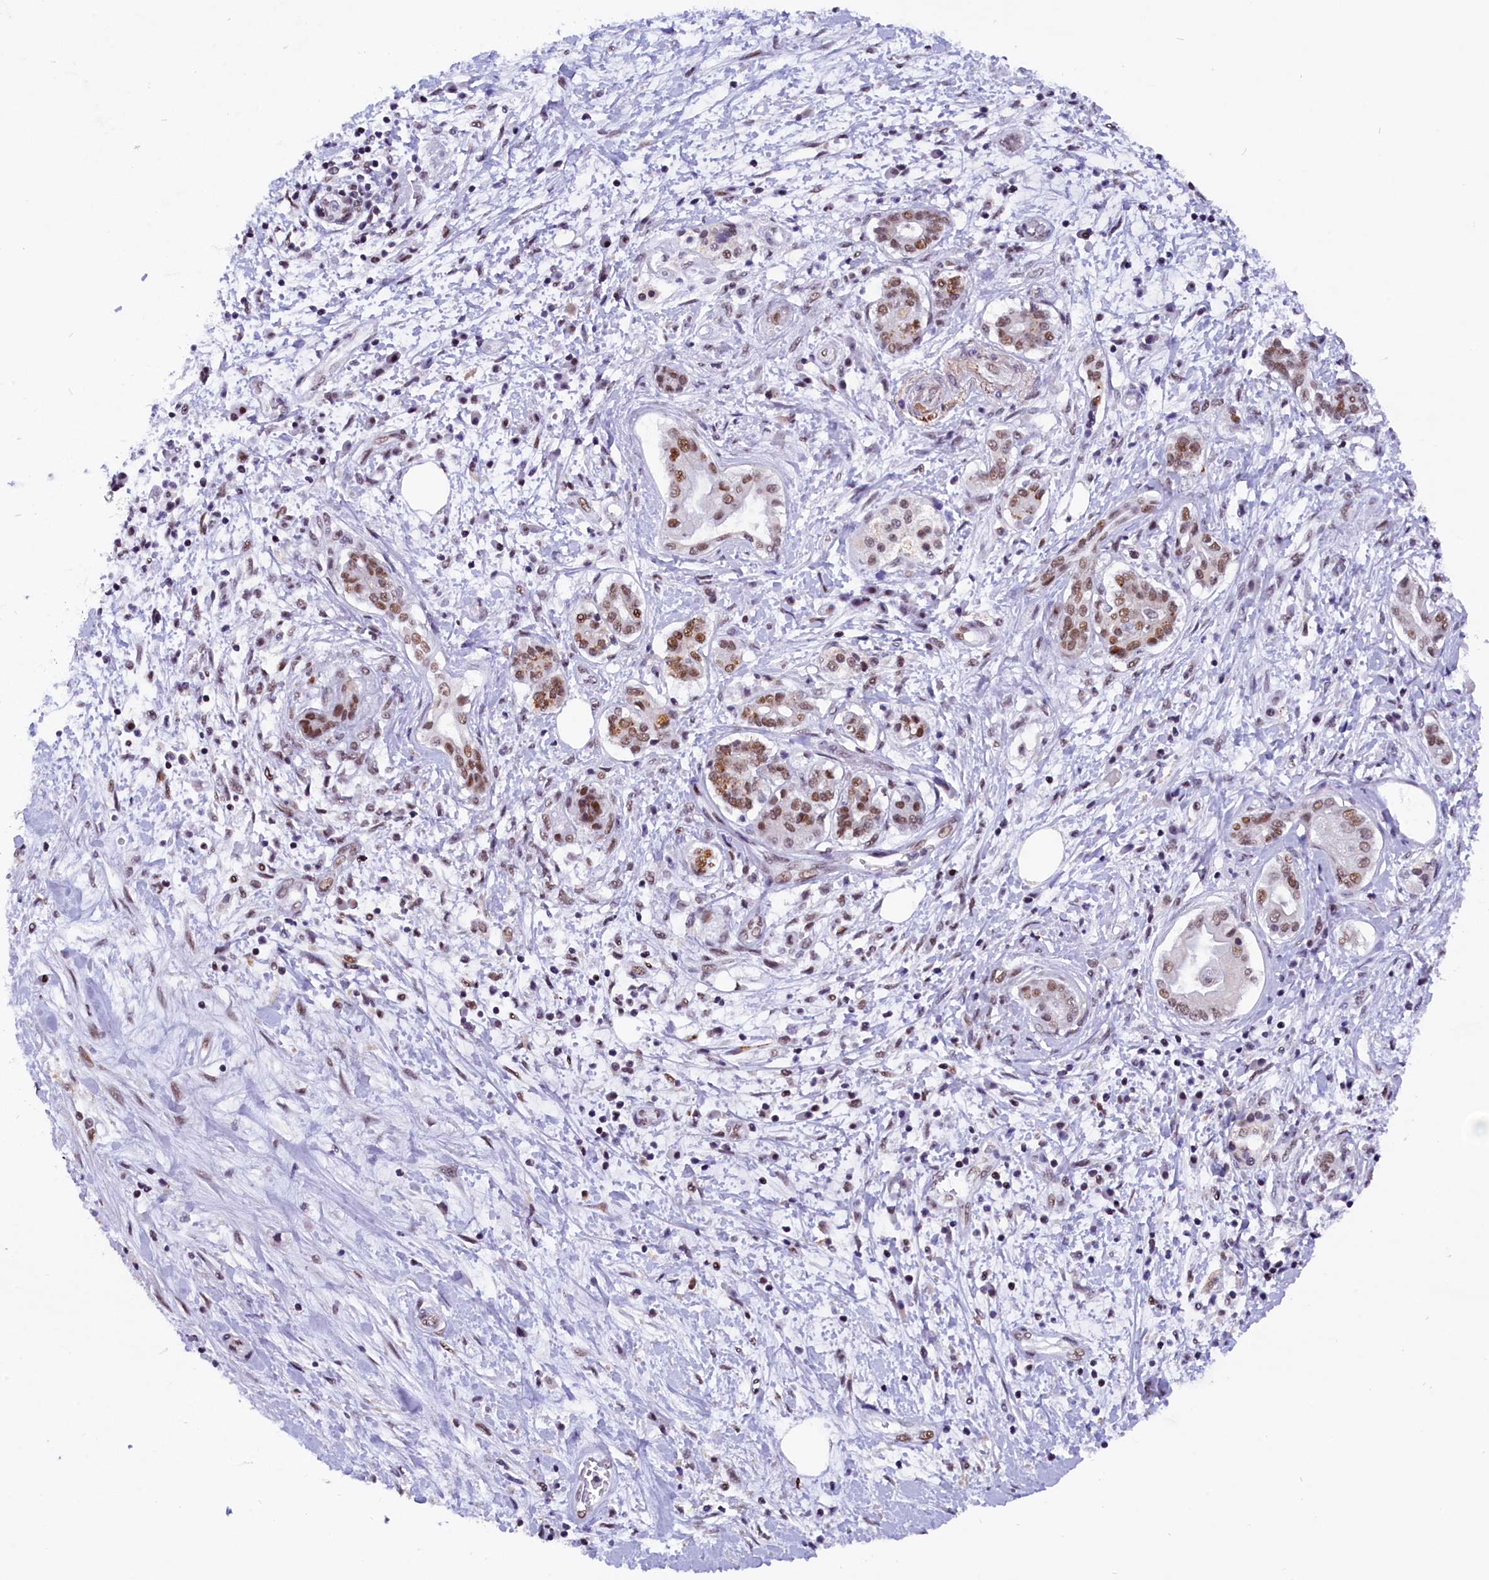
{"staining": {"intensity": "moderate", "quantity": ">75%", "location": "nuclear"}, "tissue": "pancreatic cancer", "cell_type": "Tumor cells", "image_type": "cancer", "snomed": [{"axis": "morphology", "description": "Adenocarcinoma, NOS"}, {"axis": "topography", "description": "Pancreas"}], "caption": "Adenocarcinoma (pancreatic) was stained to show a protein in brown. There is medium levels of moderate nuclear expression in approximately >75% of tumor cells.", "gene": "CDYL2", "patient": {"sex": "female", "age": 73}}